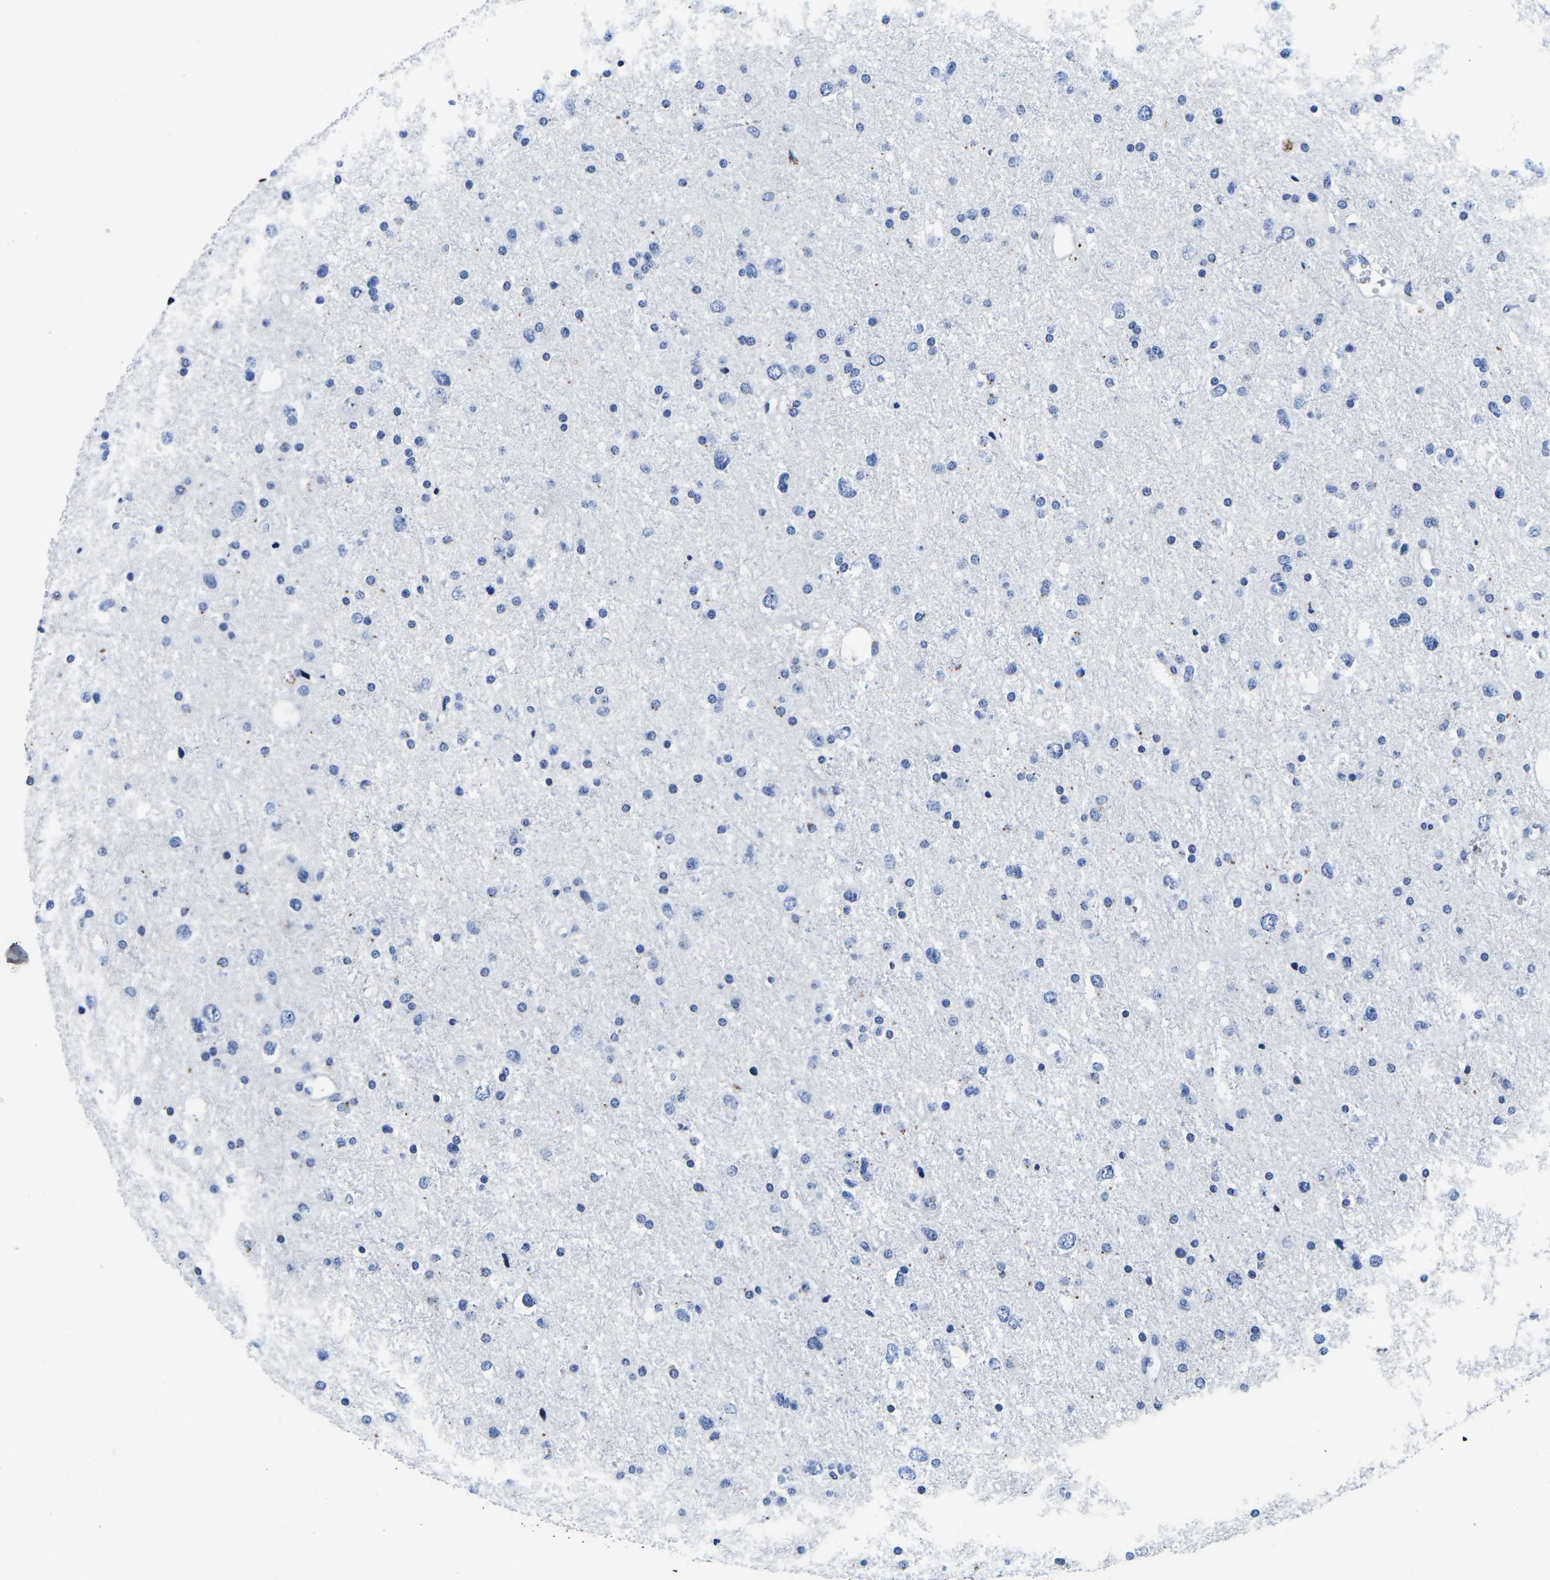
{"staining": {"intensity": "negative", "quantity": "none", "location": "none"}, "tissue": "glioma", "cell_type": "Tumor cells", "image_type": "cancer", "snomed": [{"axis": "morphology", "description": "Glioma, malignant, Low grade"}, {"axis": "topography", "description": "Brain"}], "caption": "IHC of human malignant glioma (low-grade) reveals no expression in tumor cells.", "gene": "CTSW", "patient": {"sex": "female", "age": 37}}